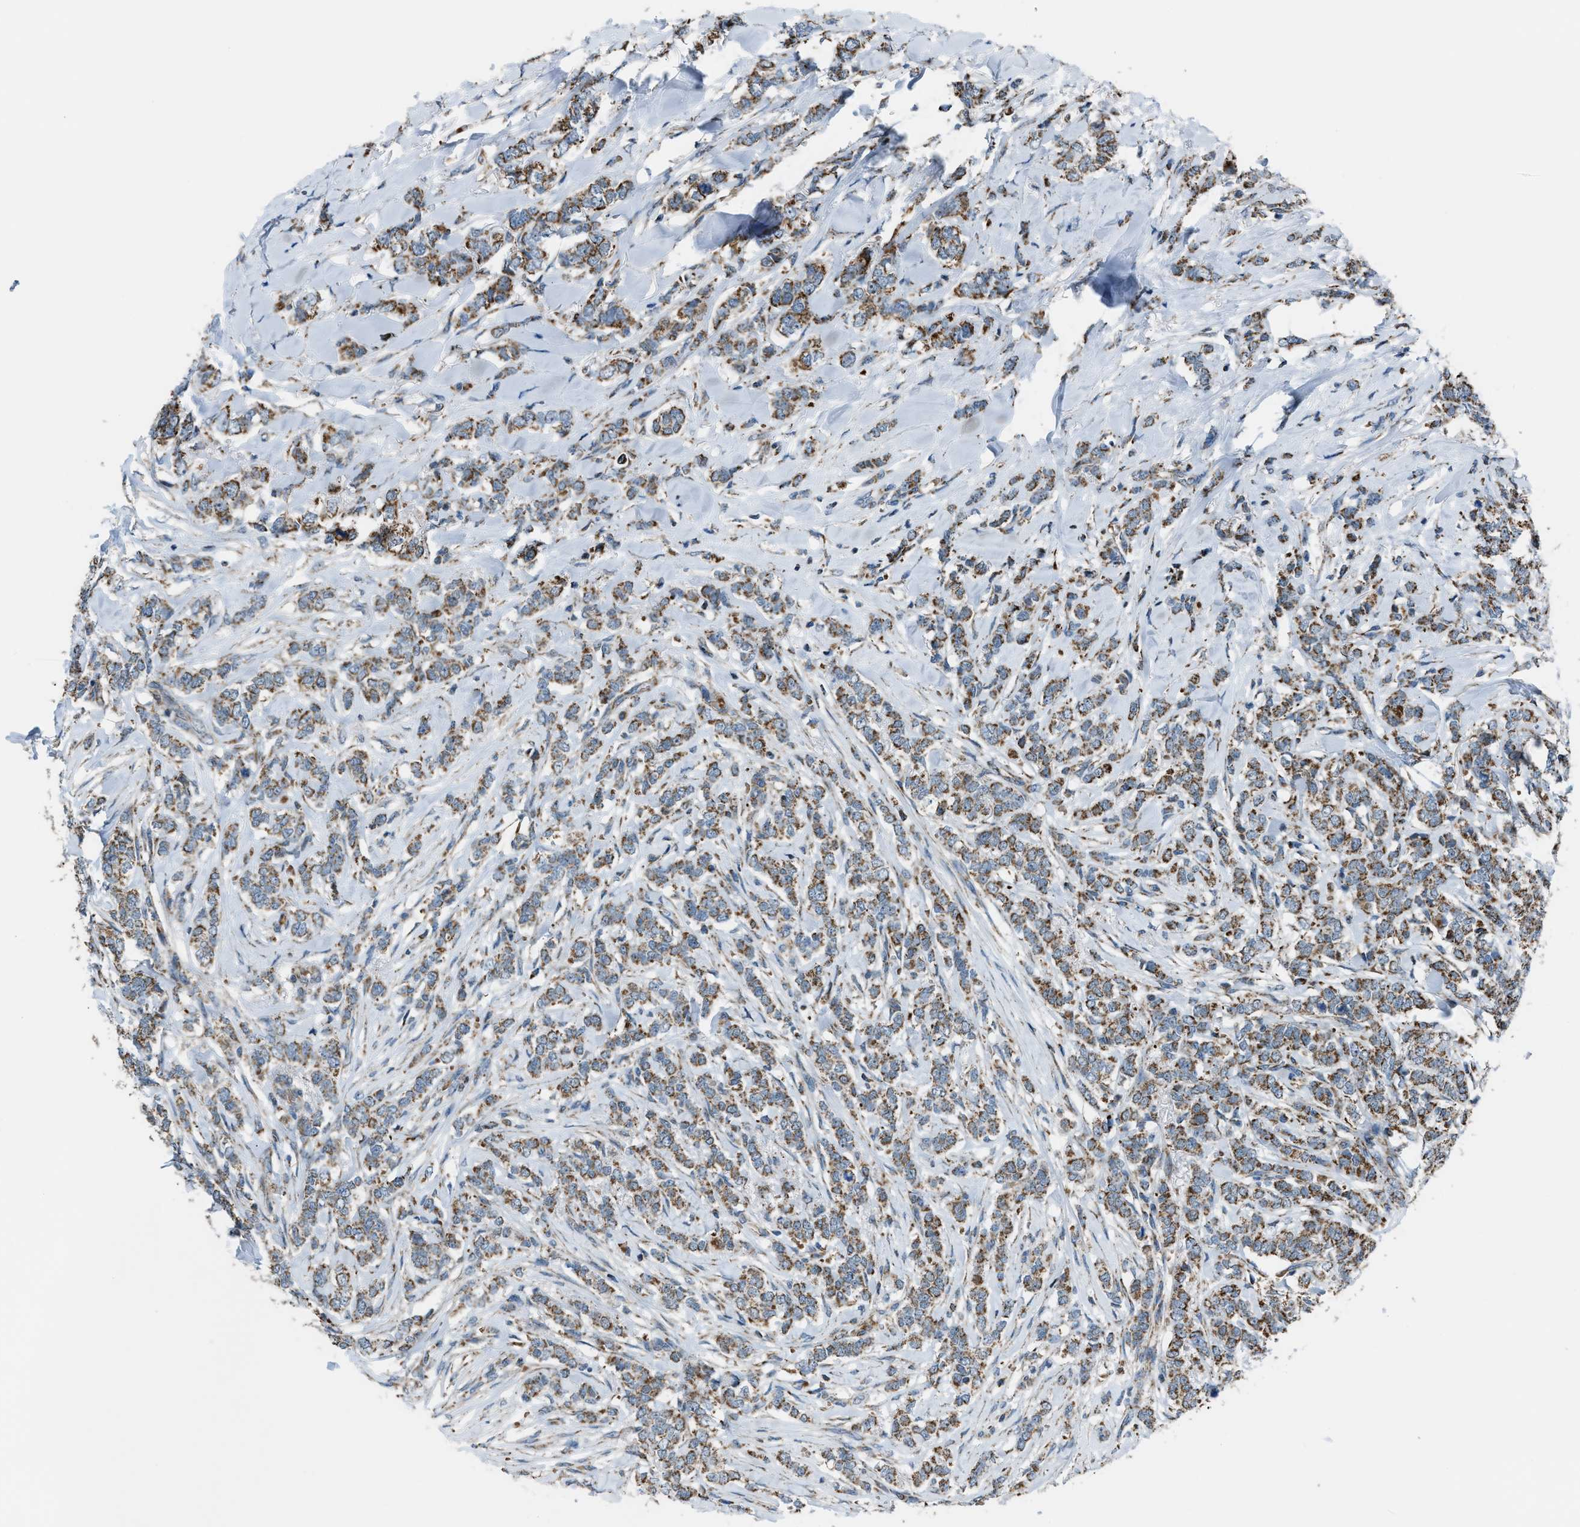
{"staining": {"intensity": "strong", "quantity": ">75%", "location": "cytoplasmic/membranous"}, "tissue": "breast cancer", "cell_type": "Tumor cells", "image_type": "cancer", "snomed": [{"axis": "morphology", "description": "Lobular carcinoma"}, {"axis": "topography", "description": "Skin"}, {"axis": "topography", "description": "Breast"}], "caption": "A high-resolution photomicrograph shows immunohistochemistry (IHC) staining of lobular carcinoma (breast), which reveals strong cytoplasmic/membranous expression in approximately >75% of tumor cells. The staining is performed using DAB (3,3'-diaminobenzidine) brown chromogen to label protein expression. The nuclei are counter-stained blue using hematoxylin.", "gene": "CHN2", "patient": {"sex": "female", "age": 46}}